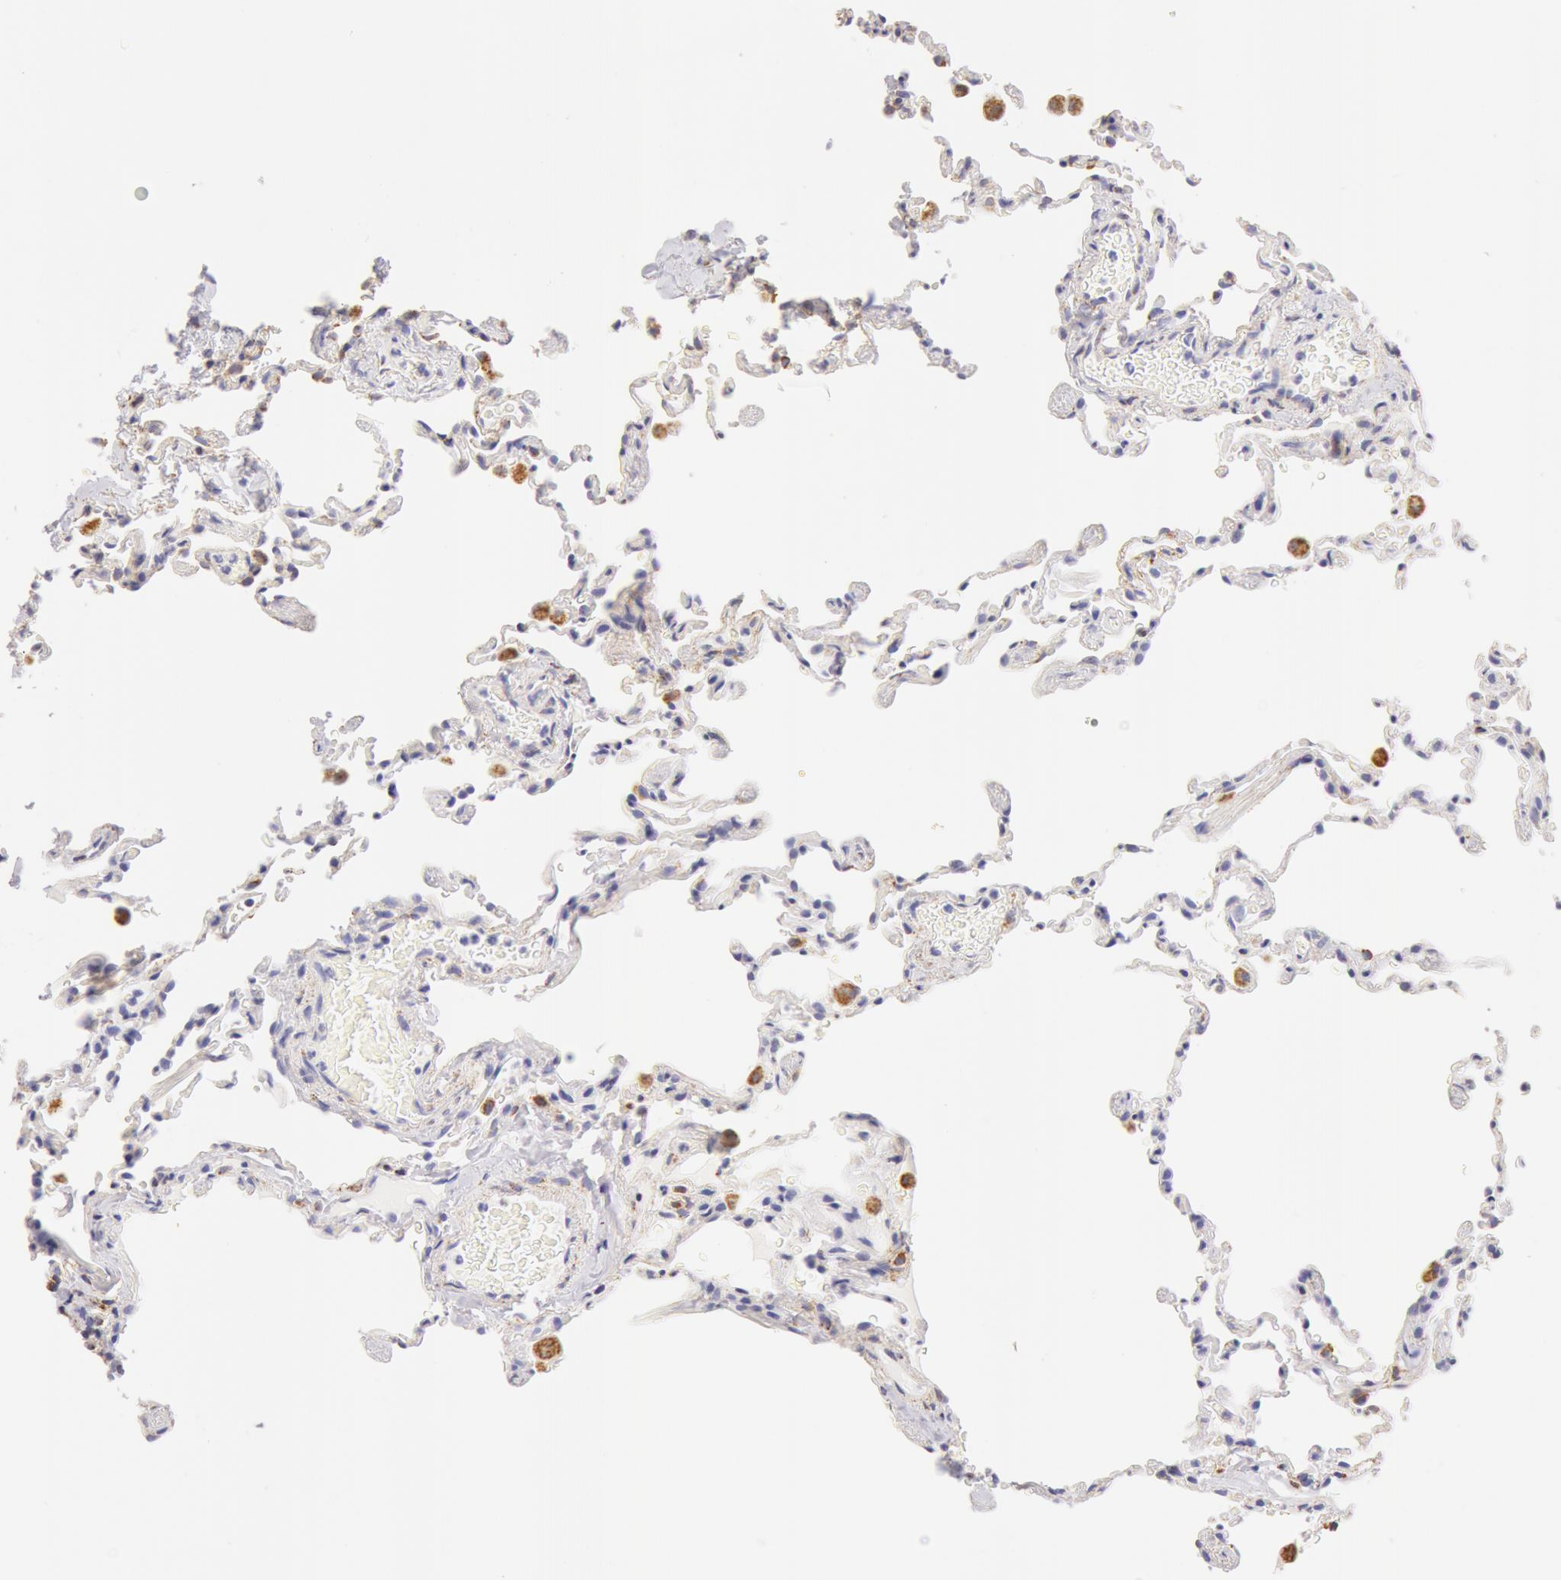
{"staining": {"intensity": "negative", "quantity": "none", "location": "none"}, "tissue": "lung", "cell_type": "Alveolar cells", "image_type": "normal", "snomed": [{"axis": "morphology", "description": "Normal tissue, NOS"}, {"axis": "topography", "description": "Lung"}], "caption": "Immunohistochemistry (IHC) of unremarkable lung demonstrates no positivity in alveolar cells.", "gene": "ATP5F1B", "patient": {"sex": "female", "age": 61}}